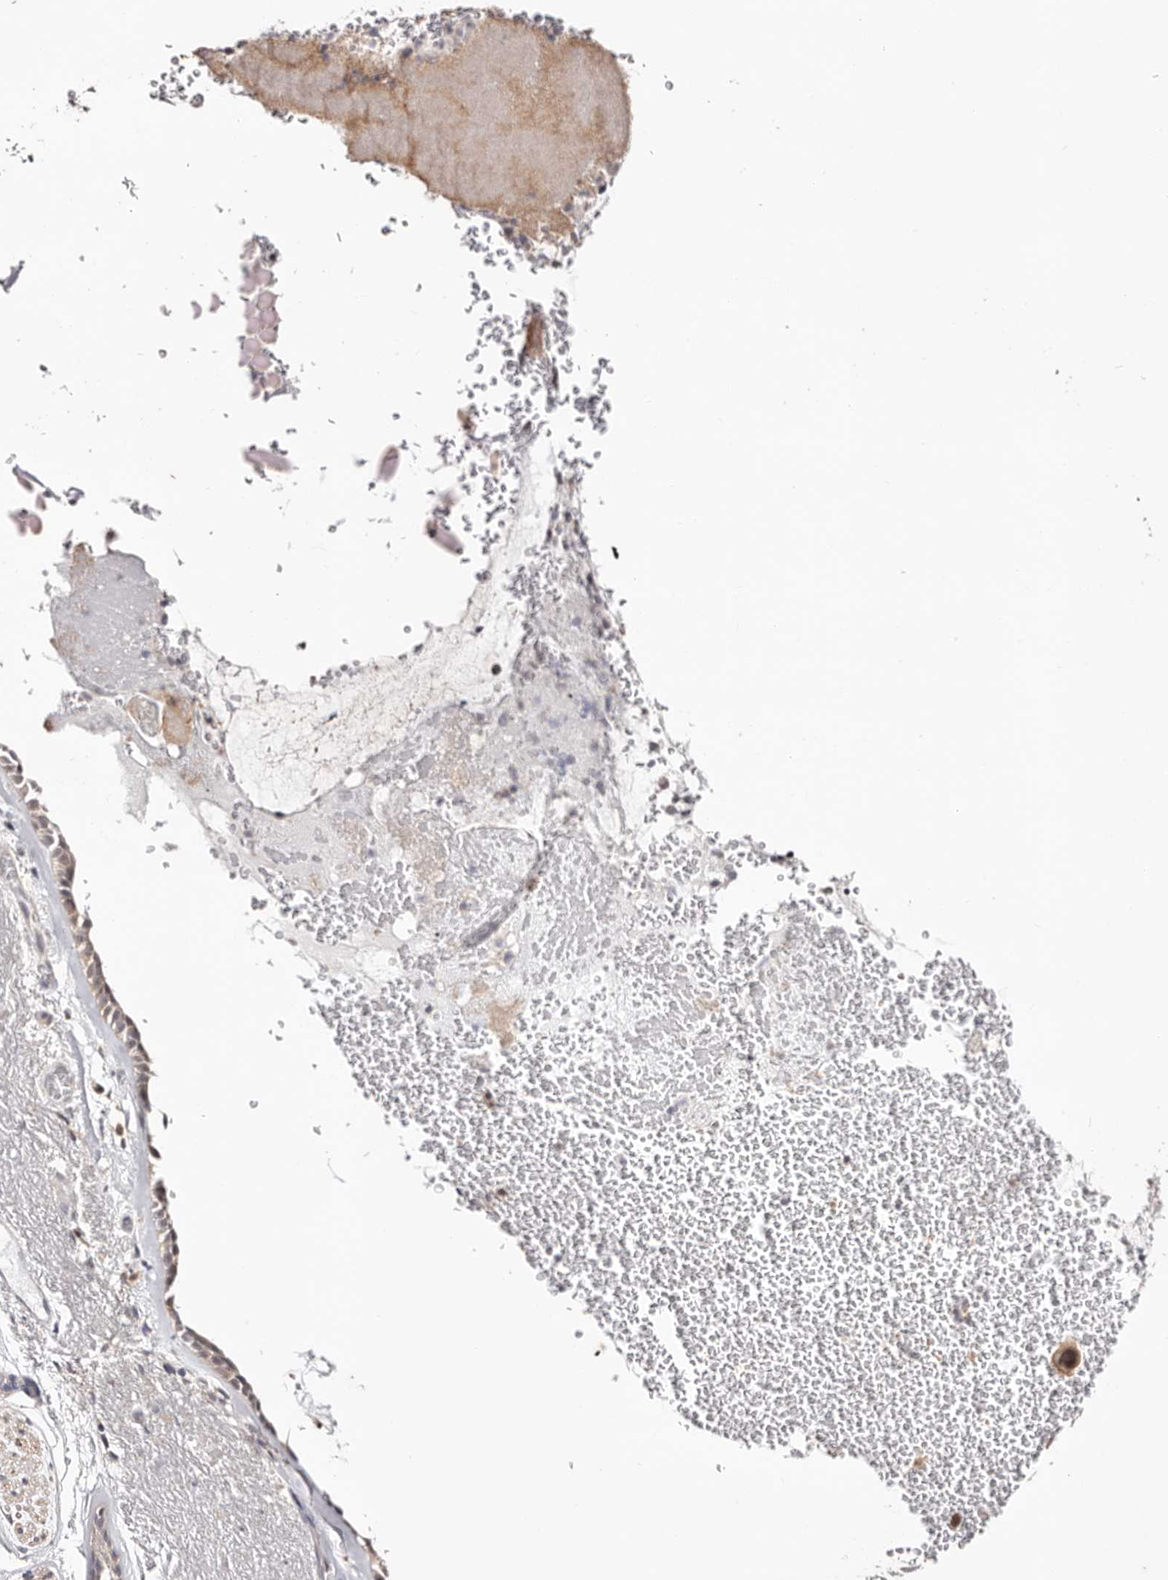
{"staining": {"intensity": "weak", "quantity": ">75%", "location": "cytoplasmic/membranous"}, "tissue": "bronchus", "cell_type": "Respiratory epithelial cells", "image_type": "normal", "snomed": [{"axis": "morphology", "description": "Normal tissue, NOS"}, {"axis": "morphology", "description": "Squamous cell carcinoma, NOS"}, {"axis": "topography", "description": "Lymph node"}, {"axis": "topography", "description": "Bronchus"}, {"axis": "topography", "description": "Lung"}], "caption": "High-power microscopy captured an IHC photomicrograph of benign bronchus, revealing weak cytoplasmic/membranous expression in about >75% of respiratory epithelial cells. (Brightfield microscopy of DAB IHC at high magnification).", "gene": "TYW3", "patient": {"sex": "male", "age": 66}}